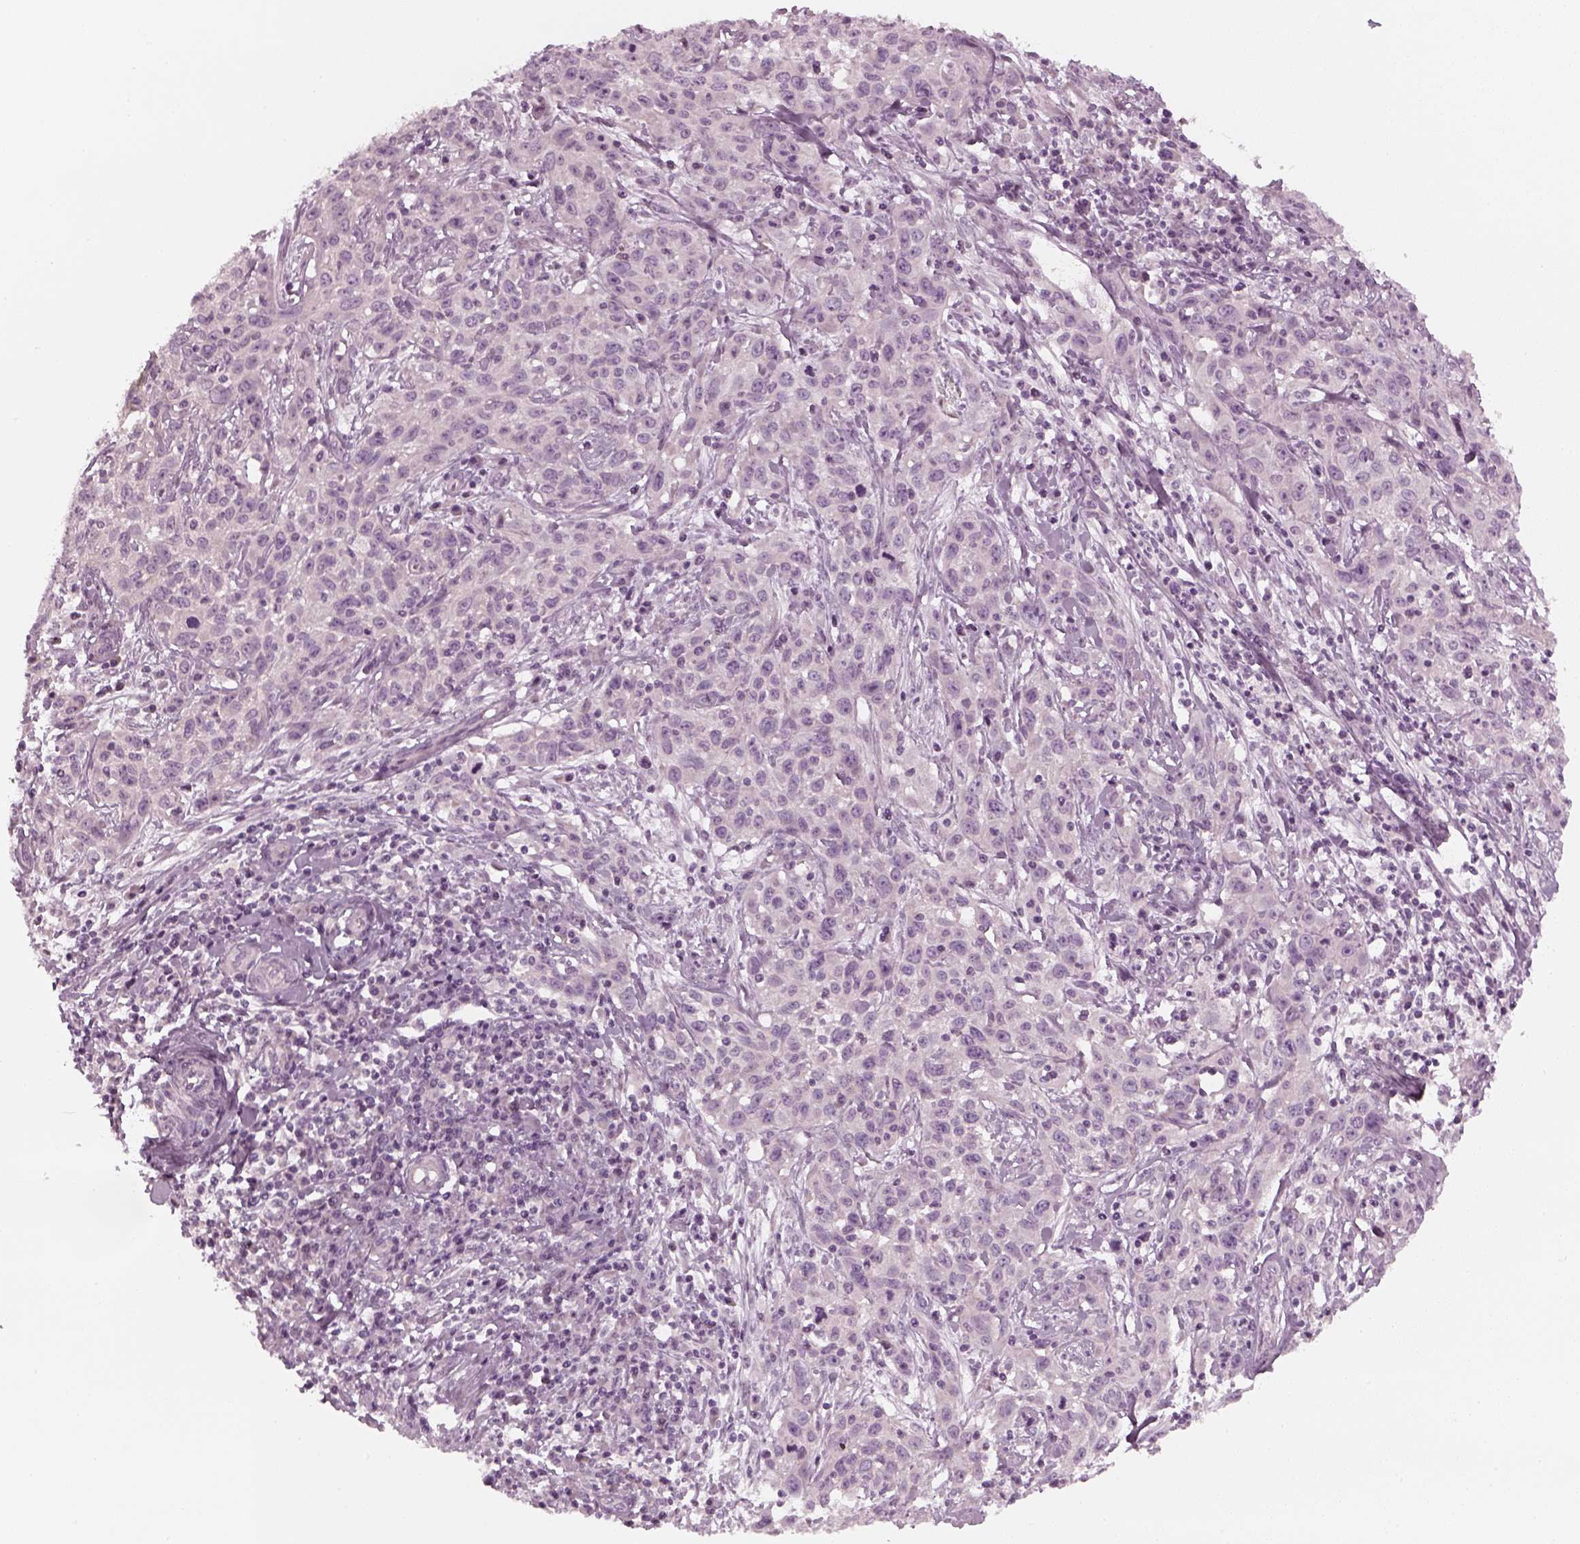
{"staining": {"intensity": "negative", "quantity": "none", "location": "none"}, "tissue": "cervical cancer", "cell_type": "Tumor cells", "image_type": "cancer", "snomed": [{"axis": "morphology", "description": "Squamous cell carcinoma, NOS"}, {"axis": "topography", "description": "Cervix"}], "caption": "Immunohistochemical staining of cervical cancer demonstrates no significant staining in tumor cells.", "gene": "PNMT", "patient": {"sex": "female", "age": 38}}